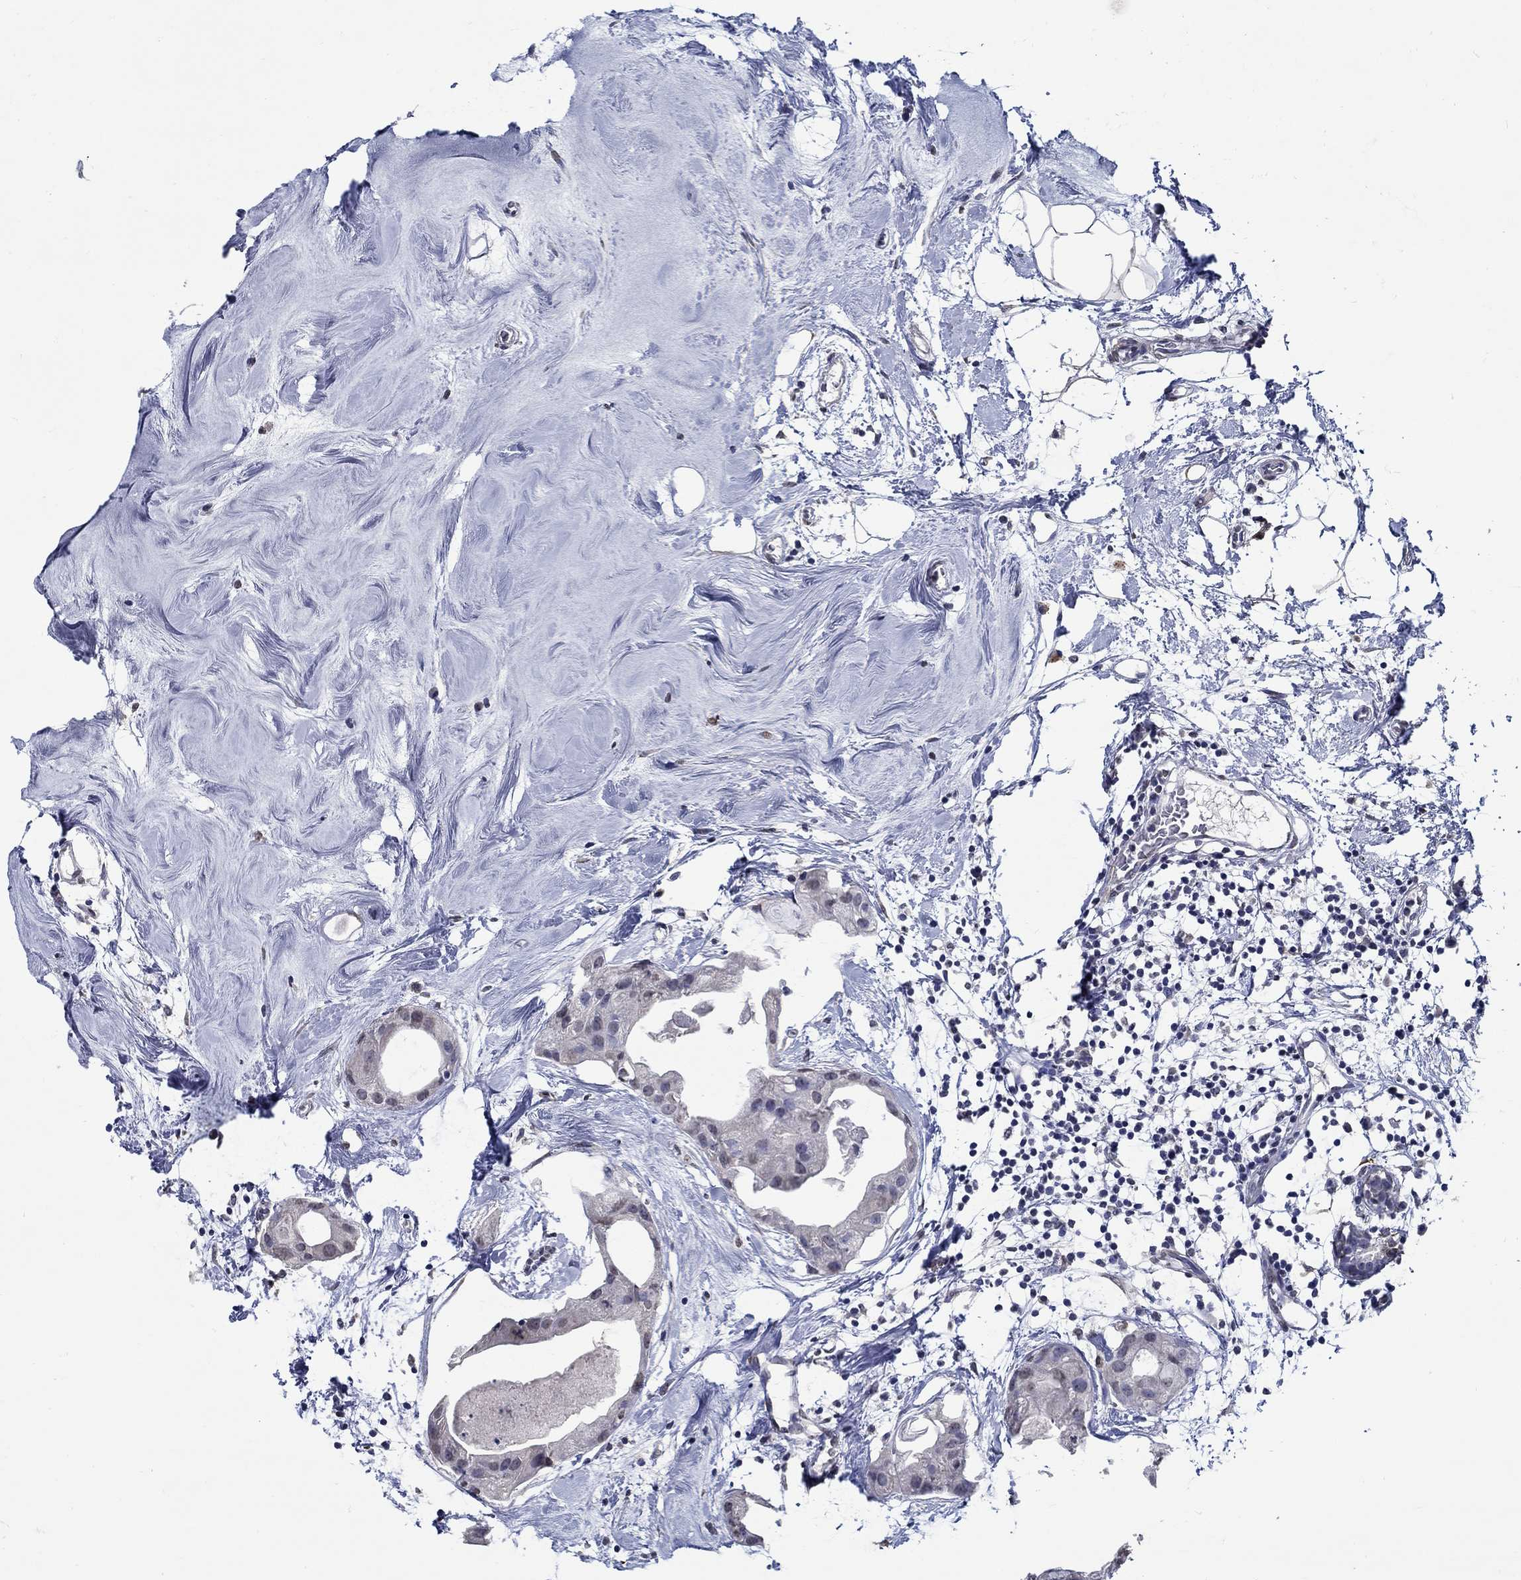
{"staining": {"intensity": "negative", "quantity": "none", "location": "none"}, "tissue": "breast cancer", "cell_type": "Tumor cells", "image_type": "cancer", "snomed": [{"axis": "morphology", "description": "Normal tissue, NOS"}, {"axis": "morphology", "description": "Duct carcinoma"}, {"axis": "topography", "description": "Breast"}], "caption": "Immunohistochemical staining of human breast cancer (invasive ductal carcinoma) displays no significant expression in tumor cells. The staining was performed using DAB (3,3'-diaminobenzidine) to visualize the protein expression in brown, while the nuclei were stained in blue with hematoxylin (Magnification: 20x).", "gene": "PDE1B", "patient": {"sex": "female", "age": 40}}